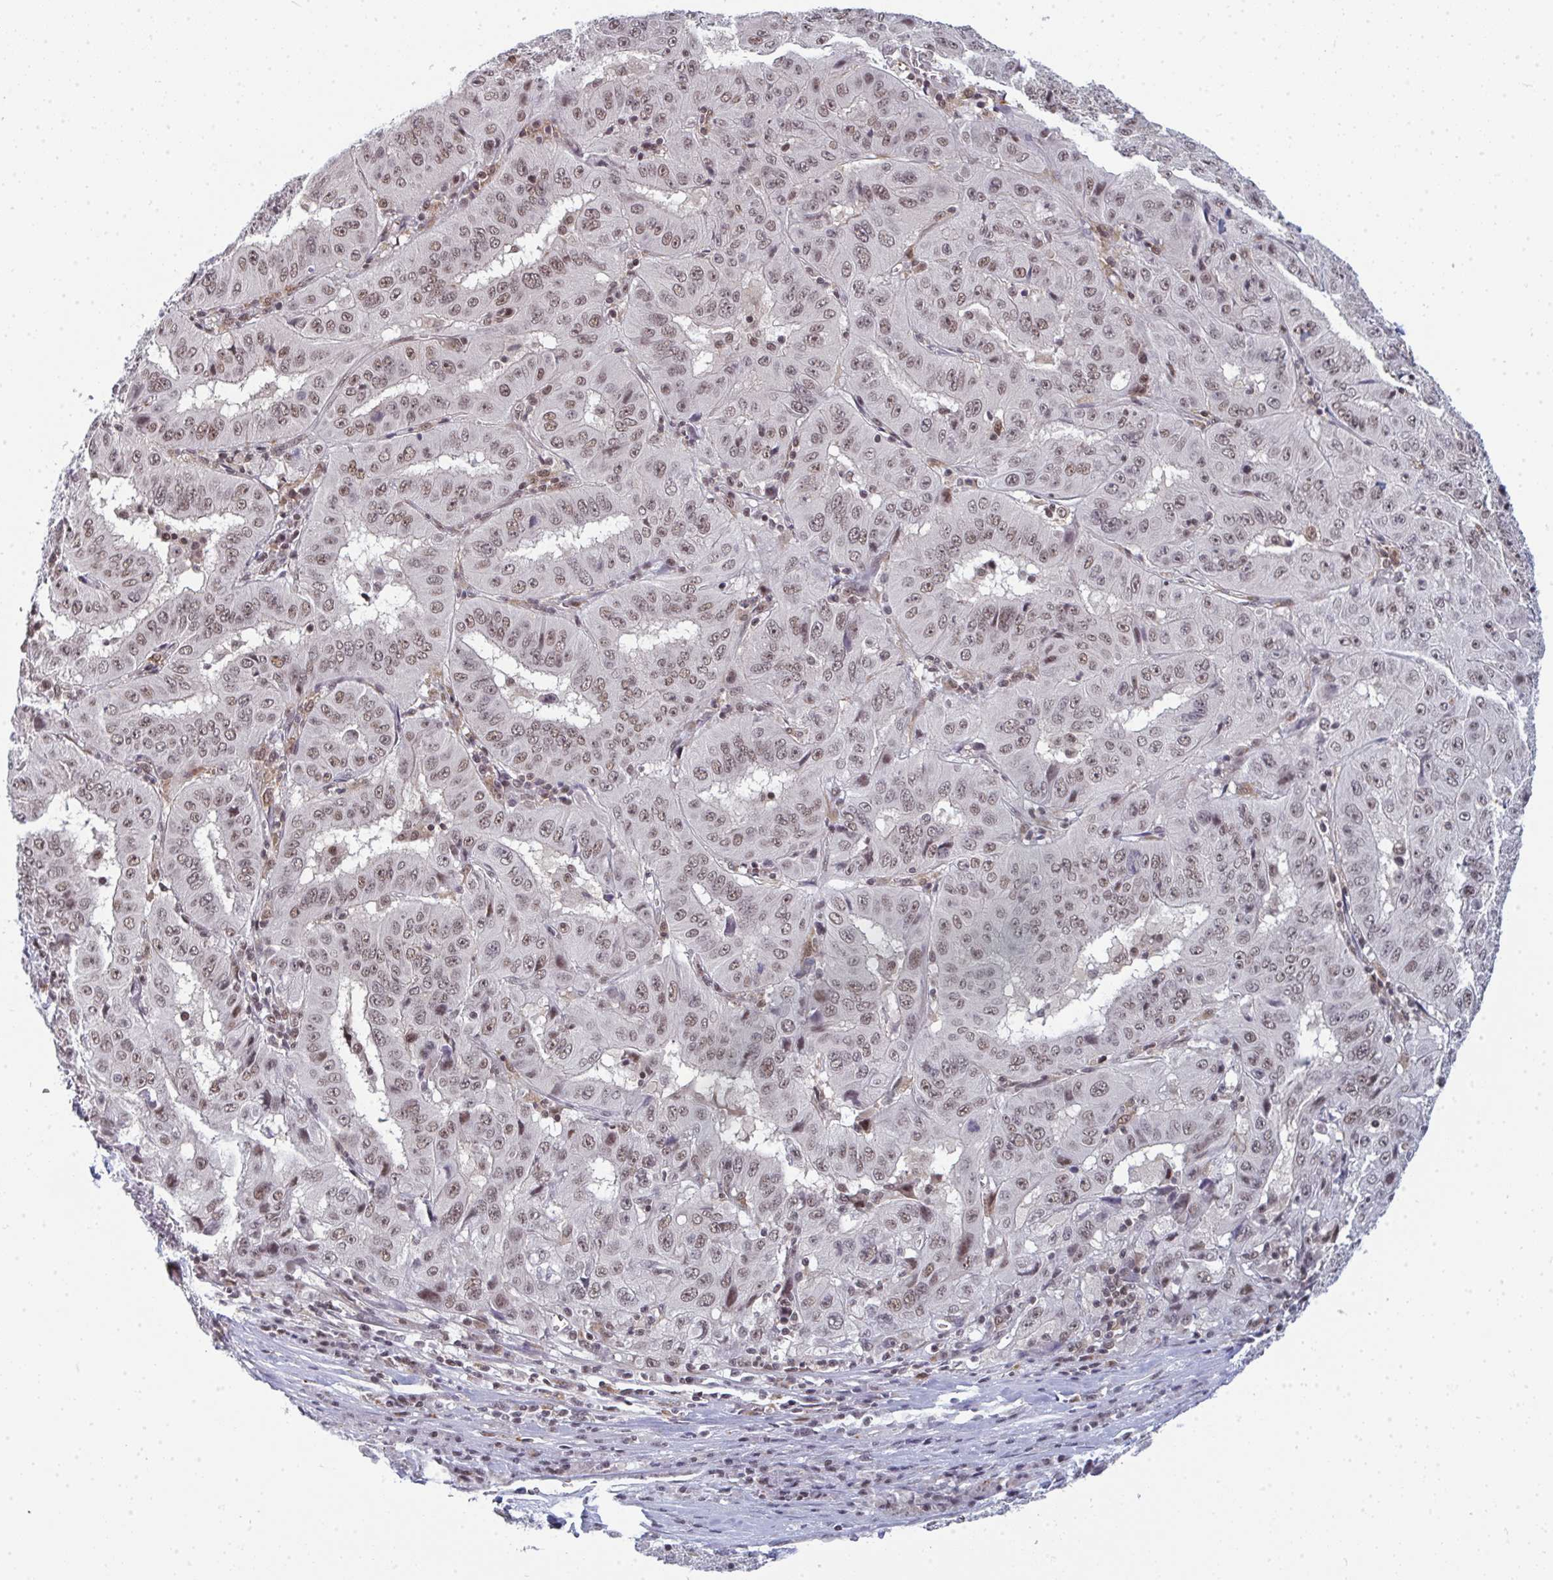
{"staining": {"intensity": "moderate", "quantity": ">75%", "location": "nuclear"}, "tissue": "pancreatic cancer", "cell_type": "Tumor cells", "image_type": "cancer", "snomed": [{"axis": "morphology", "description": "Adenocarcinoma, NOS"}, {"axis": "topography", "description": "Pancreas"}], "caption": "Approximately >75% of tumor cells in pancreatic cancer display moderate nuclear protein expression as visualized by brown immunohistochemical staining.", "gene": "ATF1", "patient": {"sex": "male", "age": 63}}